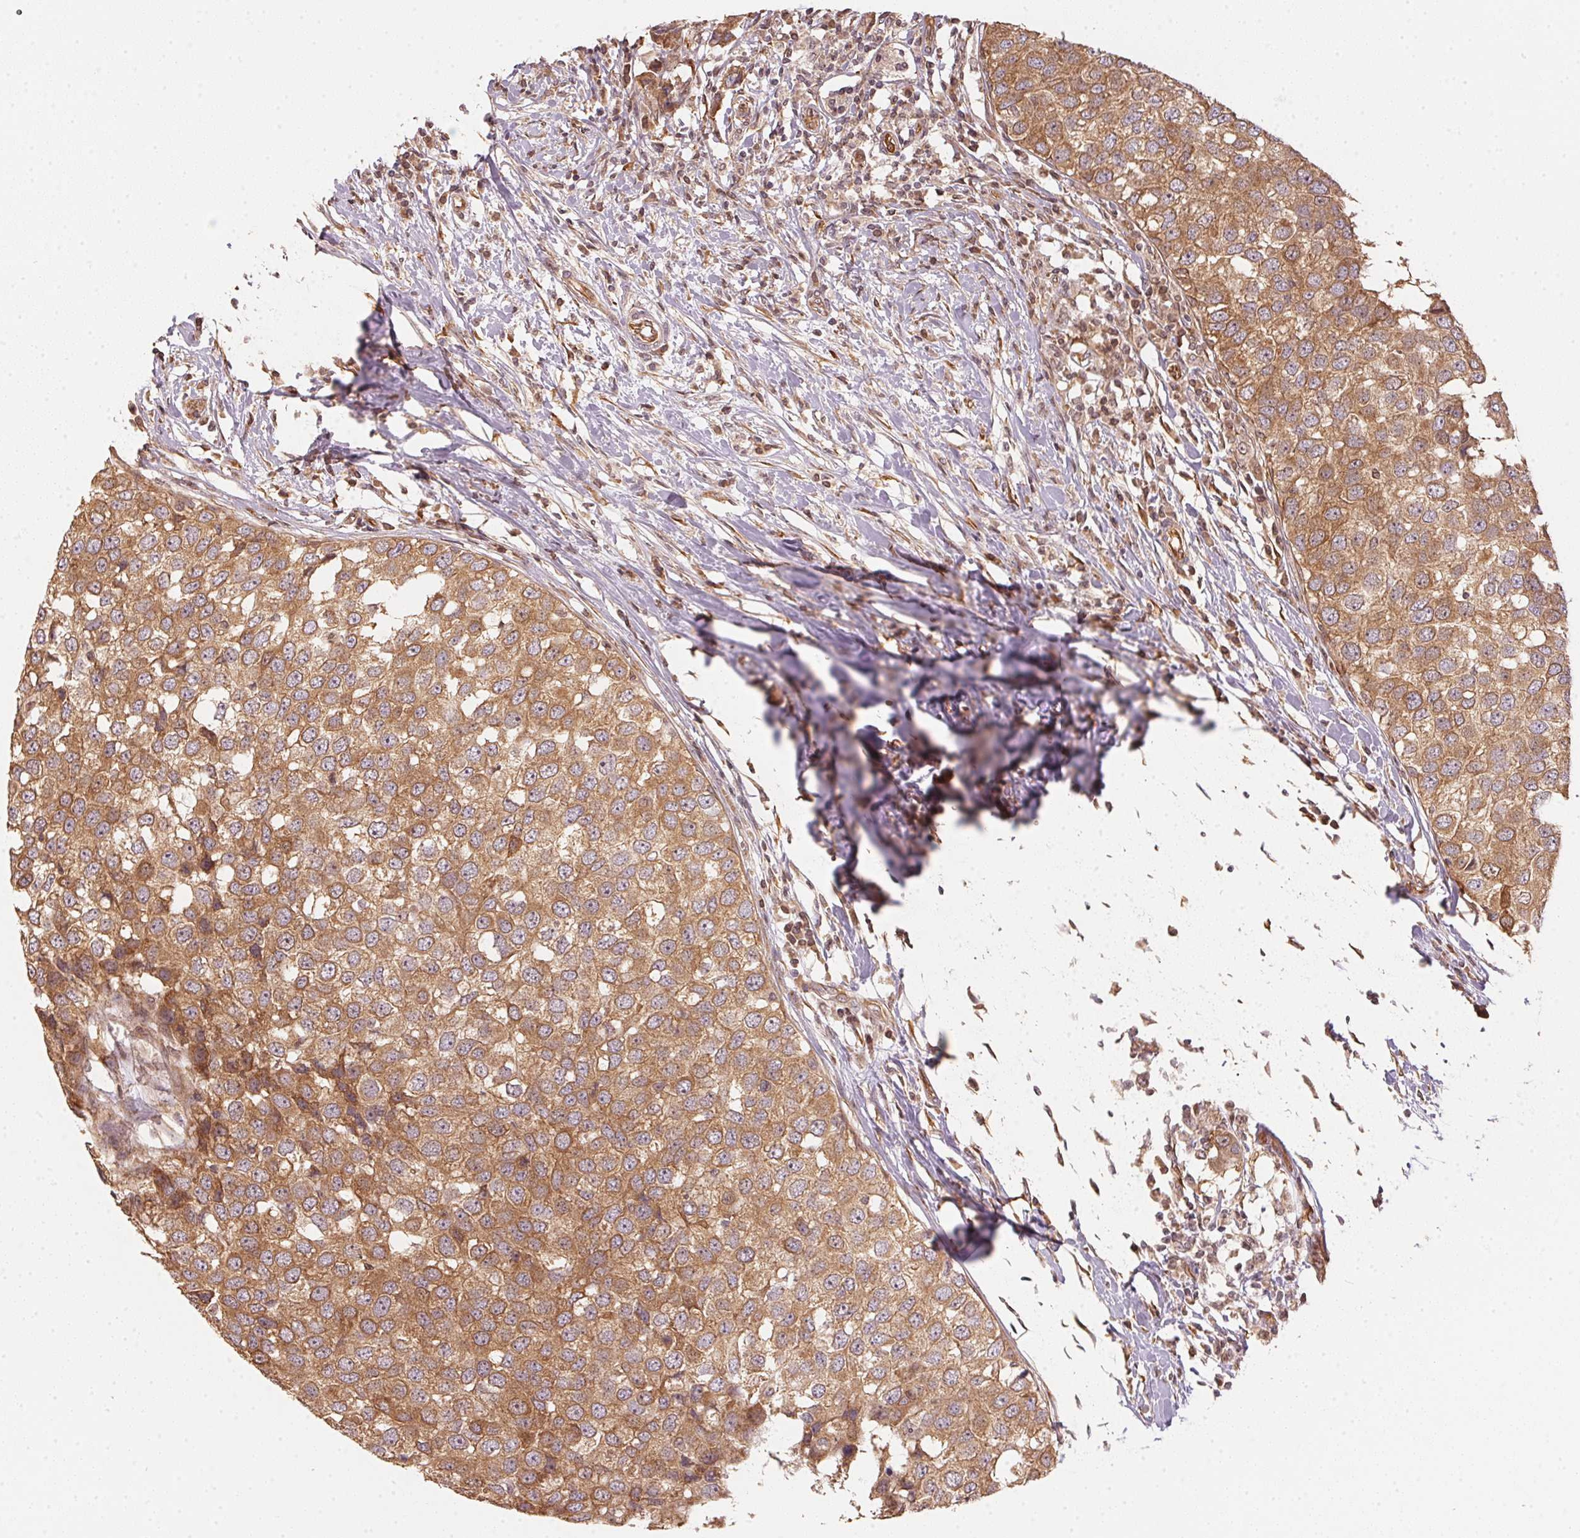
{"staining": {"intensity": "moderate", "quantity": ">75%", "location": "cytoplasmic/membranous,nuclear"}, "tissue": "breast cancer", "cell_type": "Tumor cells", "image_type": "cancer", "snomed": [{"axis": "morphology", "description": "Duct carcinoma"}, {"axis": "topography", "description": "Breast"}], "caption": "The image reveals a brown stain indicating the presence of a protein in the cytoplasmic/membranous and nuclear of tumor cells in breast cancer. (IHC, brightfield microscopy, high magnification).", "gene": "STRN4", "patient": {"sex": "female", "age": 27}}